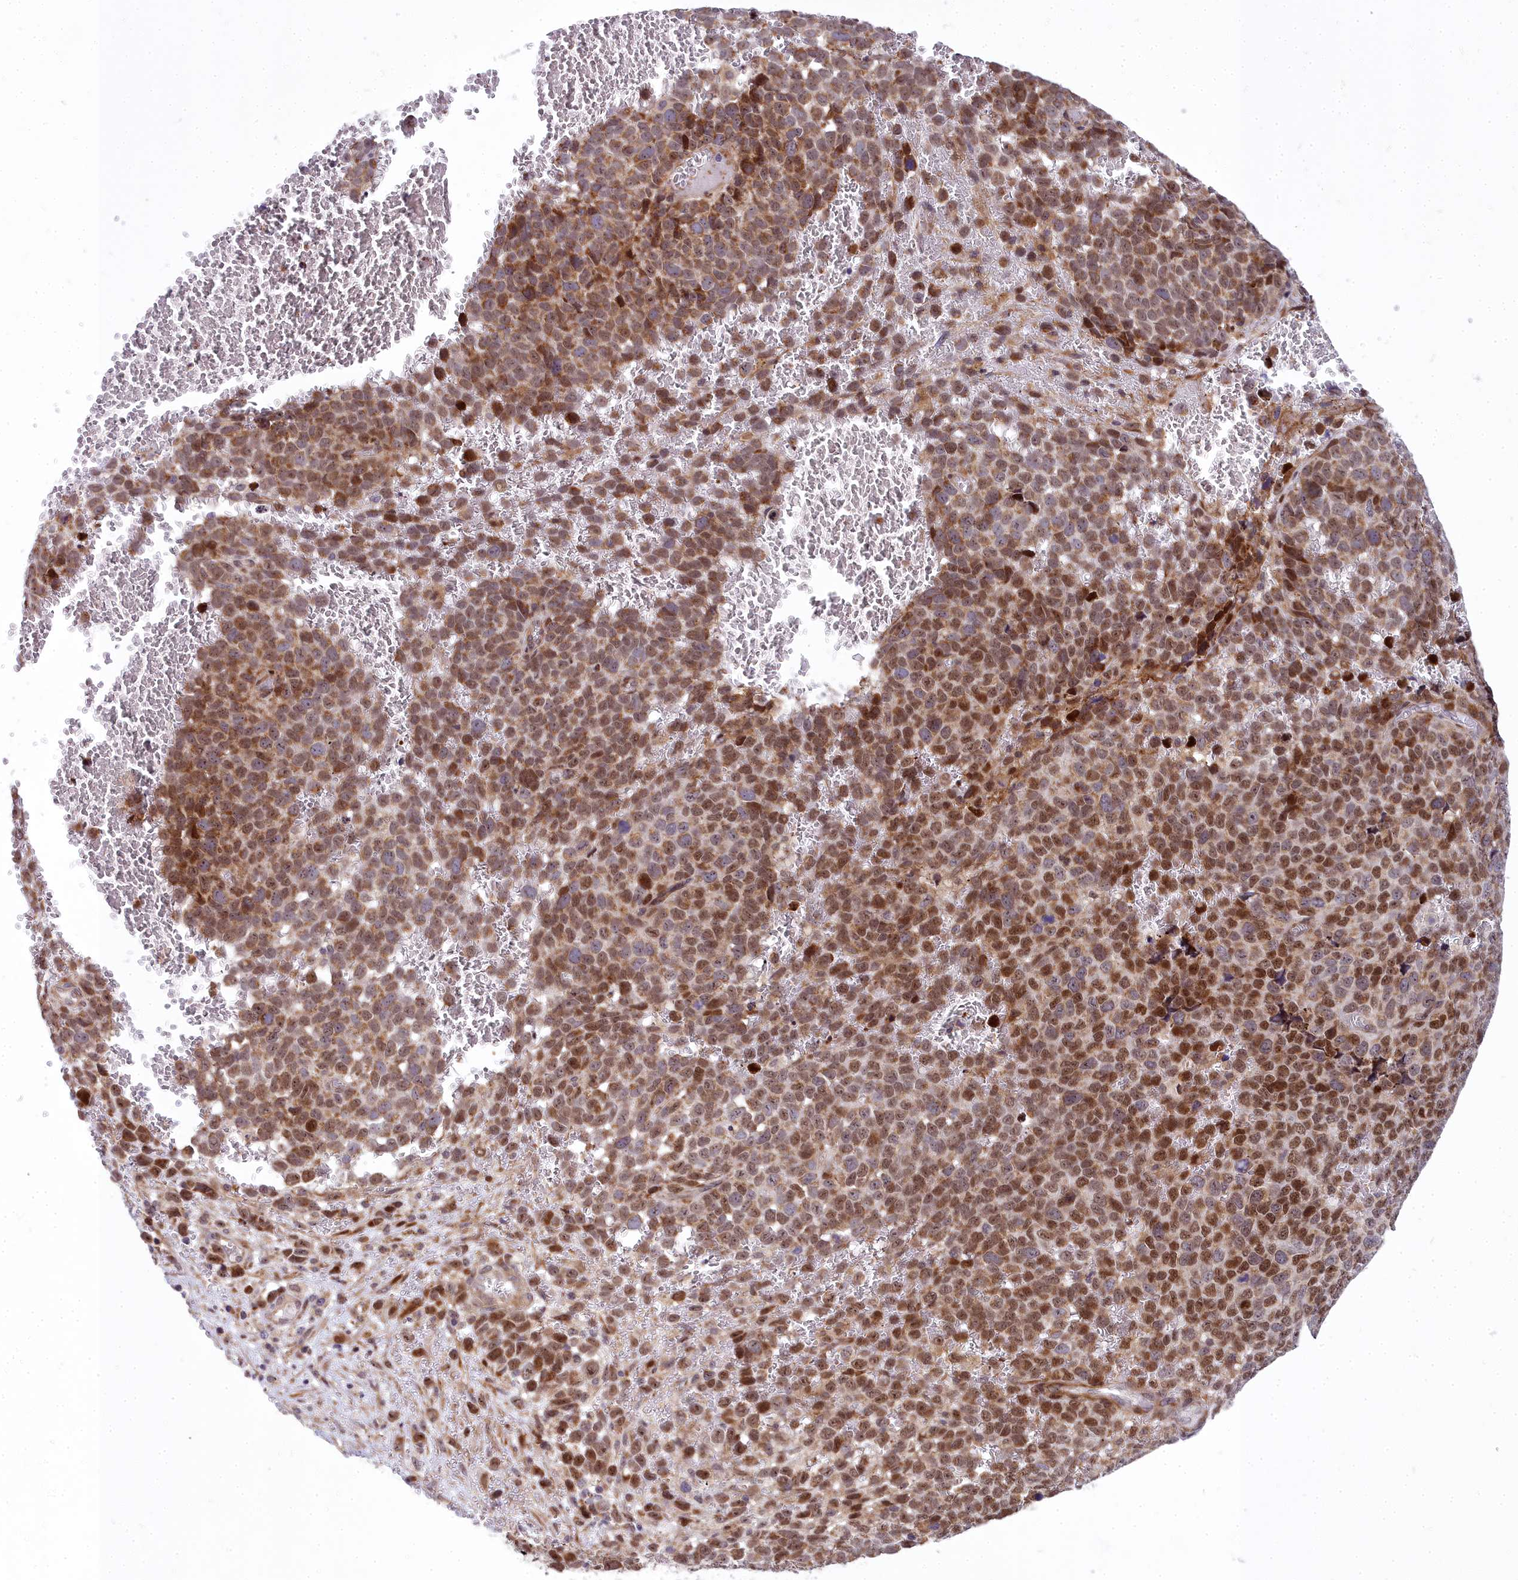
{"staining": {"intensity": "moderate", "quantity": ">75%", "location": "nuclear"}, "tissue": "melanoma", "cell_type": "Tumor cells", "image_type": "cancer", "snomed": [{"axis": "morphology", "description": "Malignant melanoma, NOS"}, {"axis": "topography", "description": "Nose, NOS"}], "caption": "DAB immunohistochemical staining of human malignant melanoma demonstrates moderate nuclear protein expression in approximately >75% of tumor cells.", "gene": "ABCB8", "patient": {"sex": "female", "age": 48}}